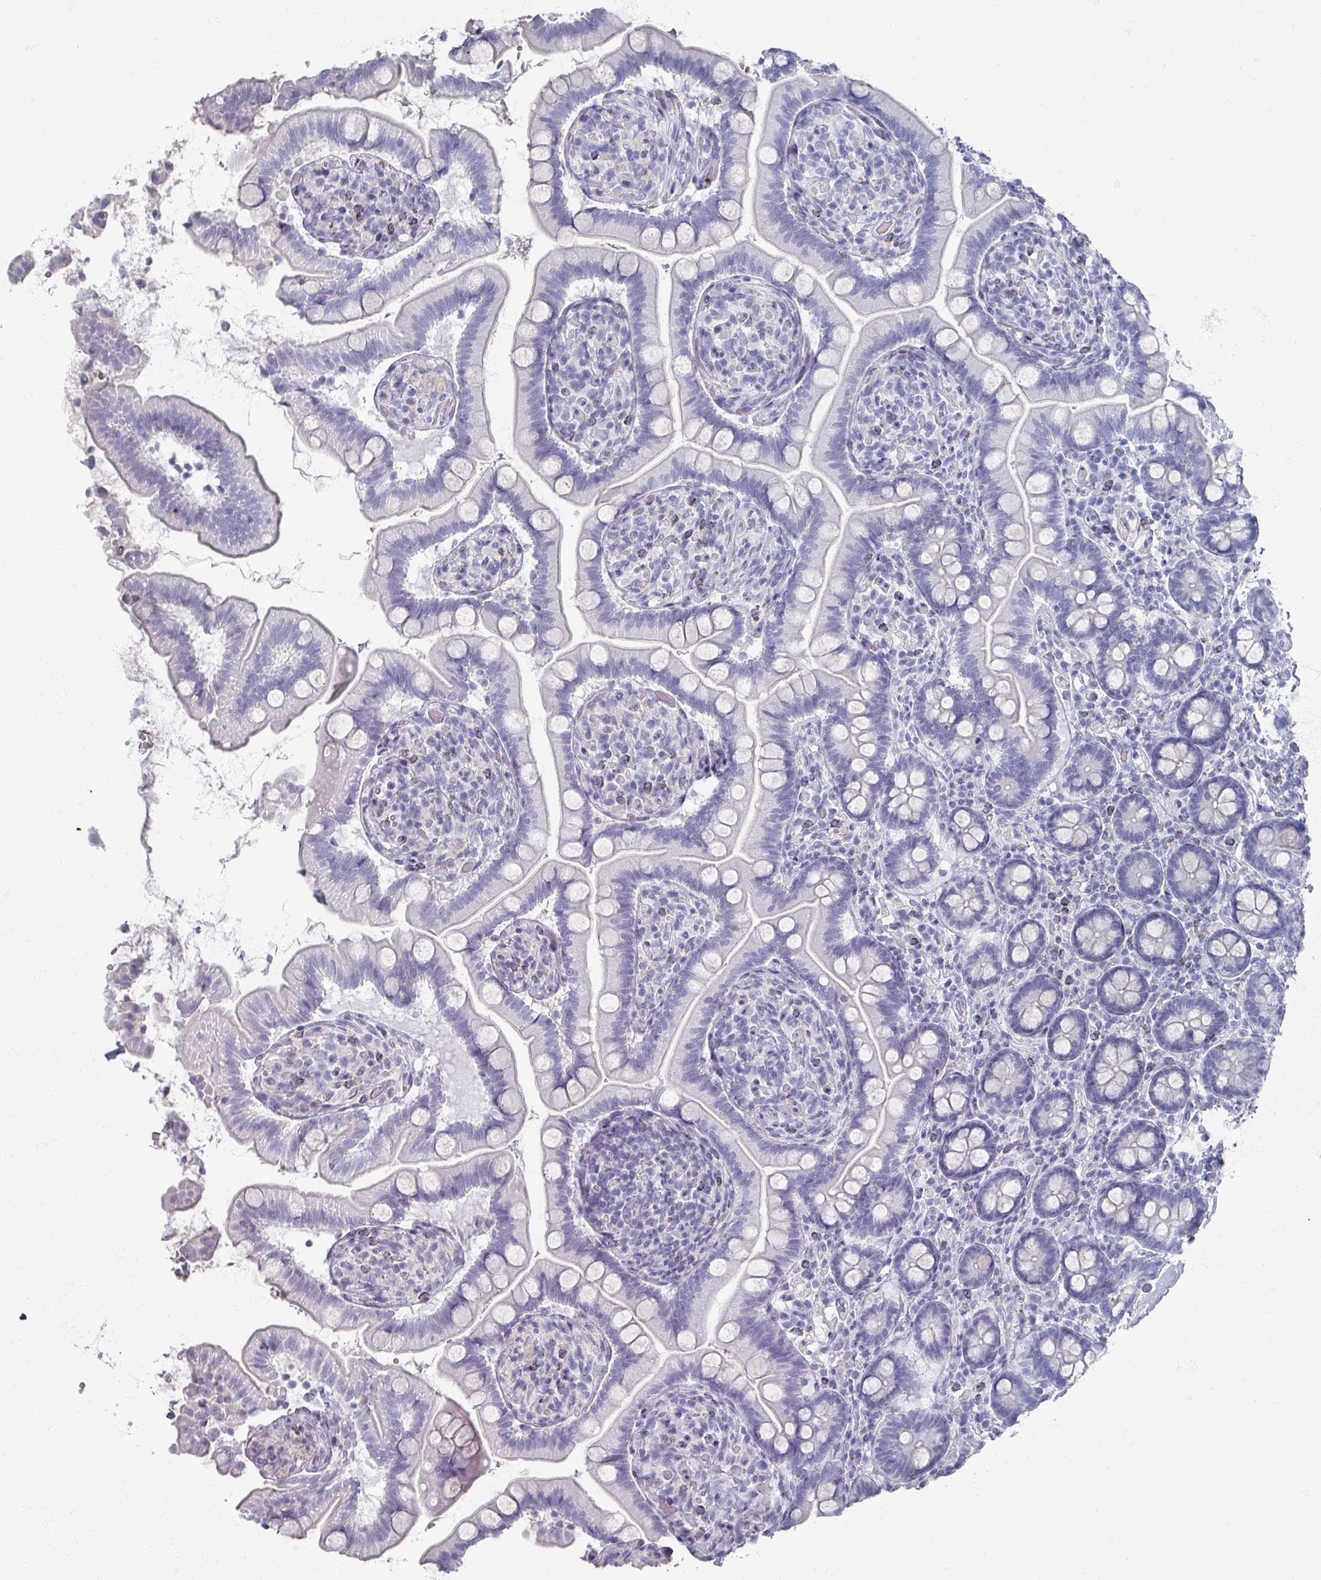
{"staining": {"intensity": "negative", "quantity": "none", "location": "none"}, "tissue": "small intestine", "cell_type": "Glandular cells", "image_type": "normal", "snomed": [{"axis": "morphology", "description": "Normal tissue, NOS"}, {"axis": "topography", "description": "Small intestine"}], "caption": "The IHC image has no significant positivity in glandular cells of small intestine. (Stains: DAB (3,3'-diaminobenzidine) immunohistochemistry with hematoxylin counter stain, Microscopy: brightfield microscopy at high magnification).", "gene": "OMG", "patient": {"sex": "female", "age": 64}}